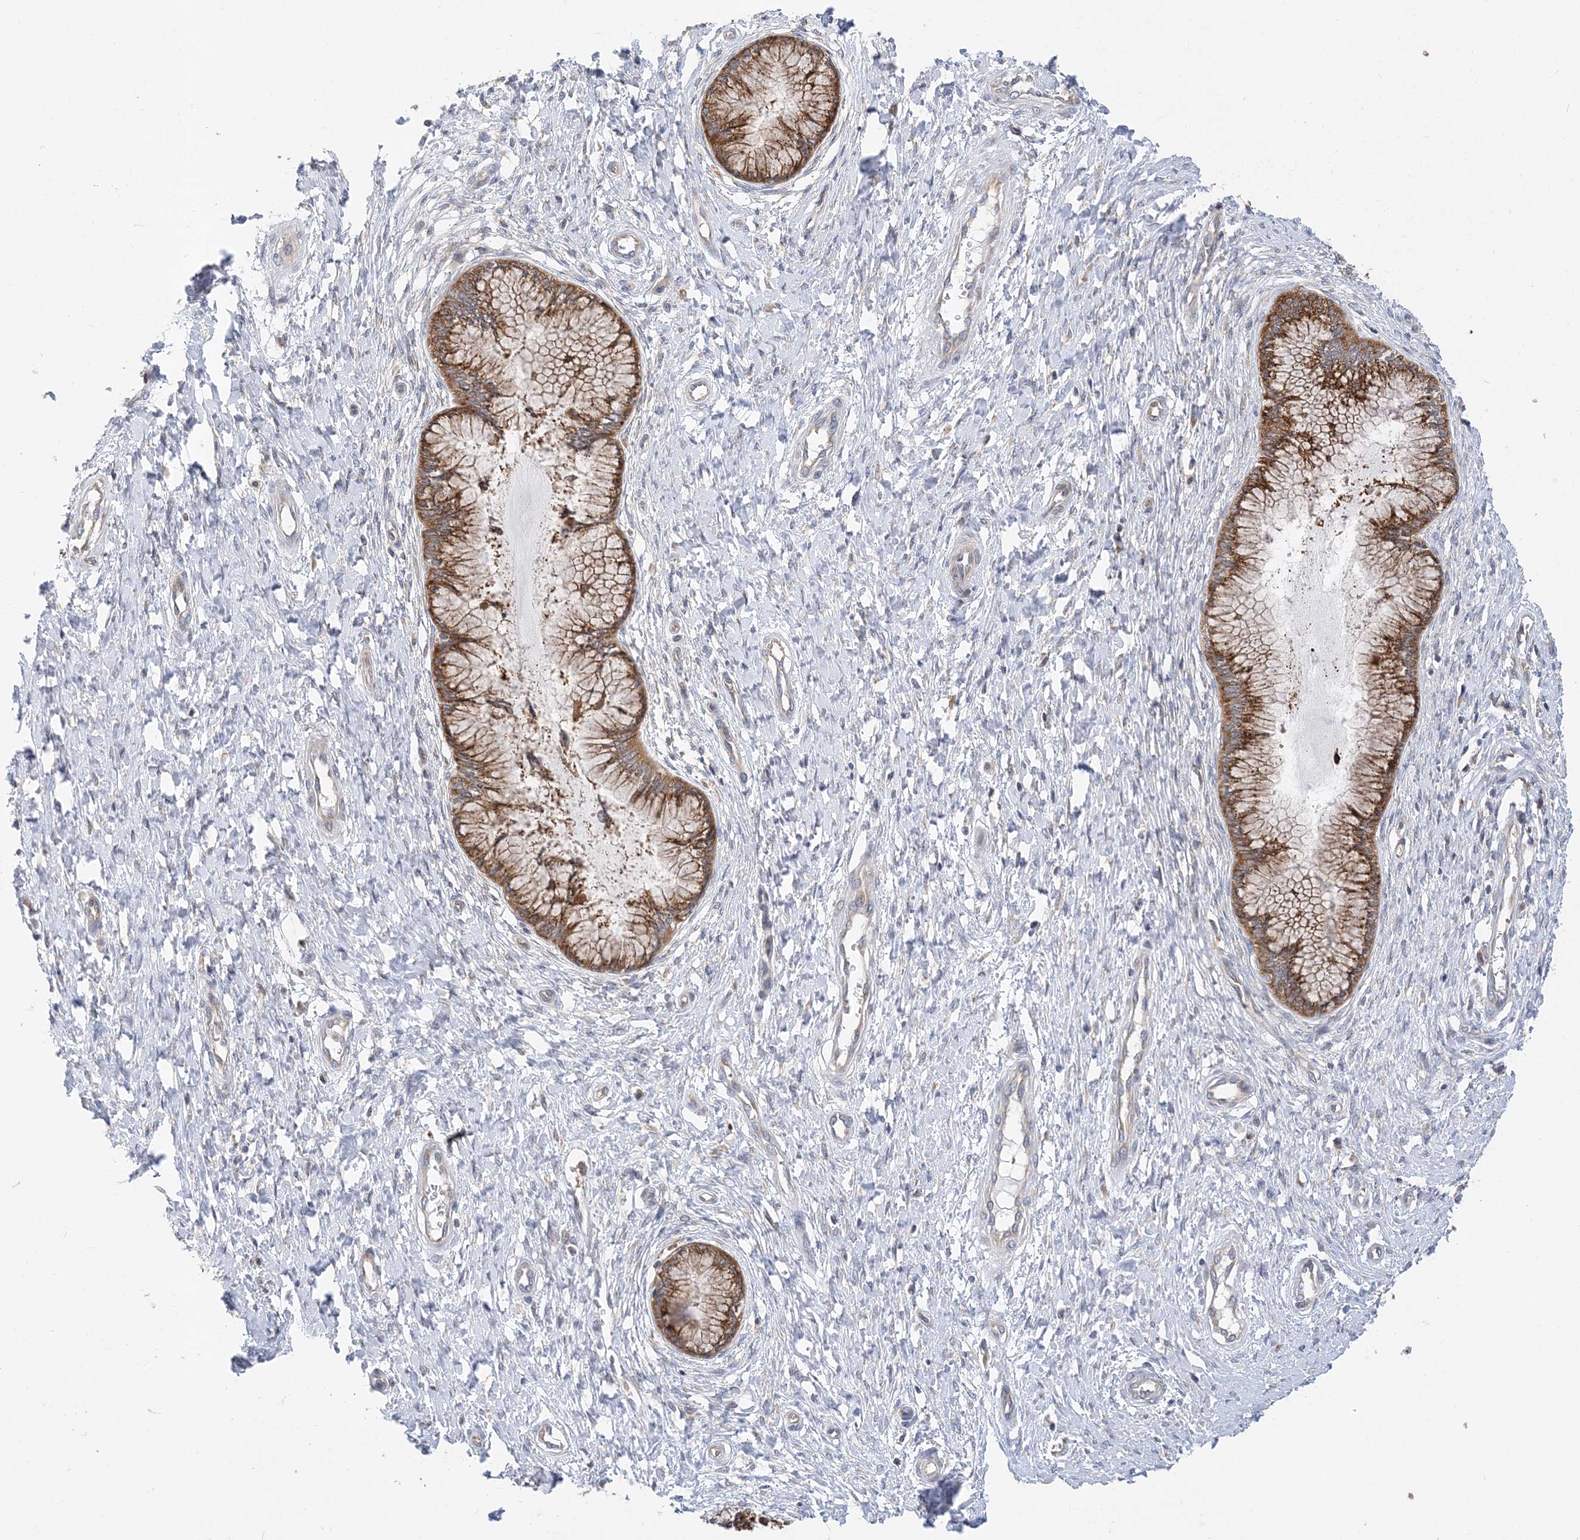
{"staining": {"intensity": "moderate", "quantity": ">75%", "location": "cytoplasmic/membranous"}, "tissue": "cervix", "cell_type": "Glandular cells", "image_type": "normal", "snomed": [{"axis": "morphology", "description": "Normal tissue, NOS"}, {"axis": "topography", "description": "Cervix"}], "caption": "Glandular cells exhibit moderate cytoplasmic/membranous expression in about >75% of cells in benign cervix. The staining is performed using DAB brown chromogen to label protein expression. The nuclei are counter-stained blue using hematoxylin.", "gene": "LARP4B", "patient": {"sex": "female", "age": 55}}